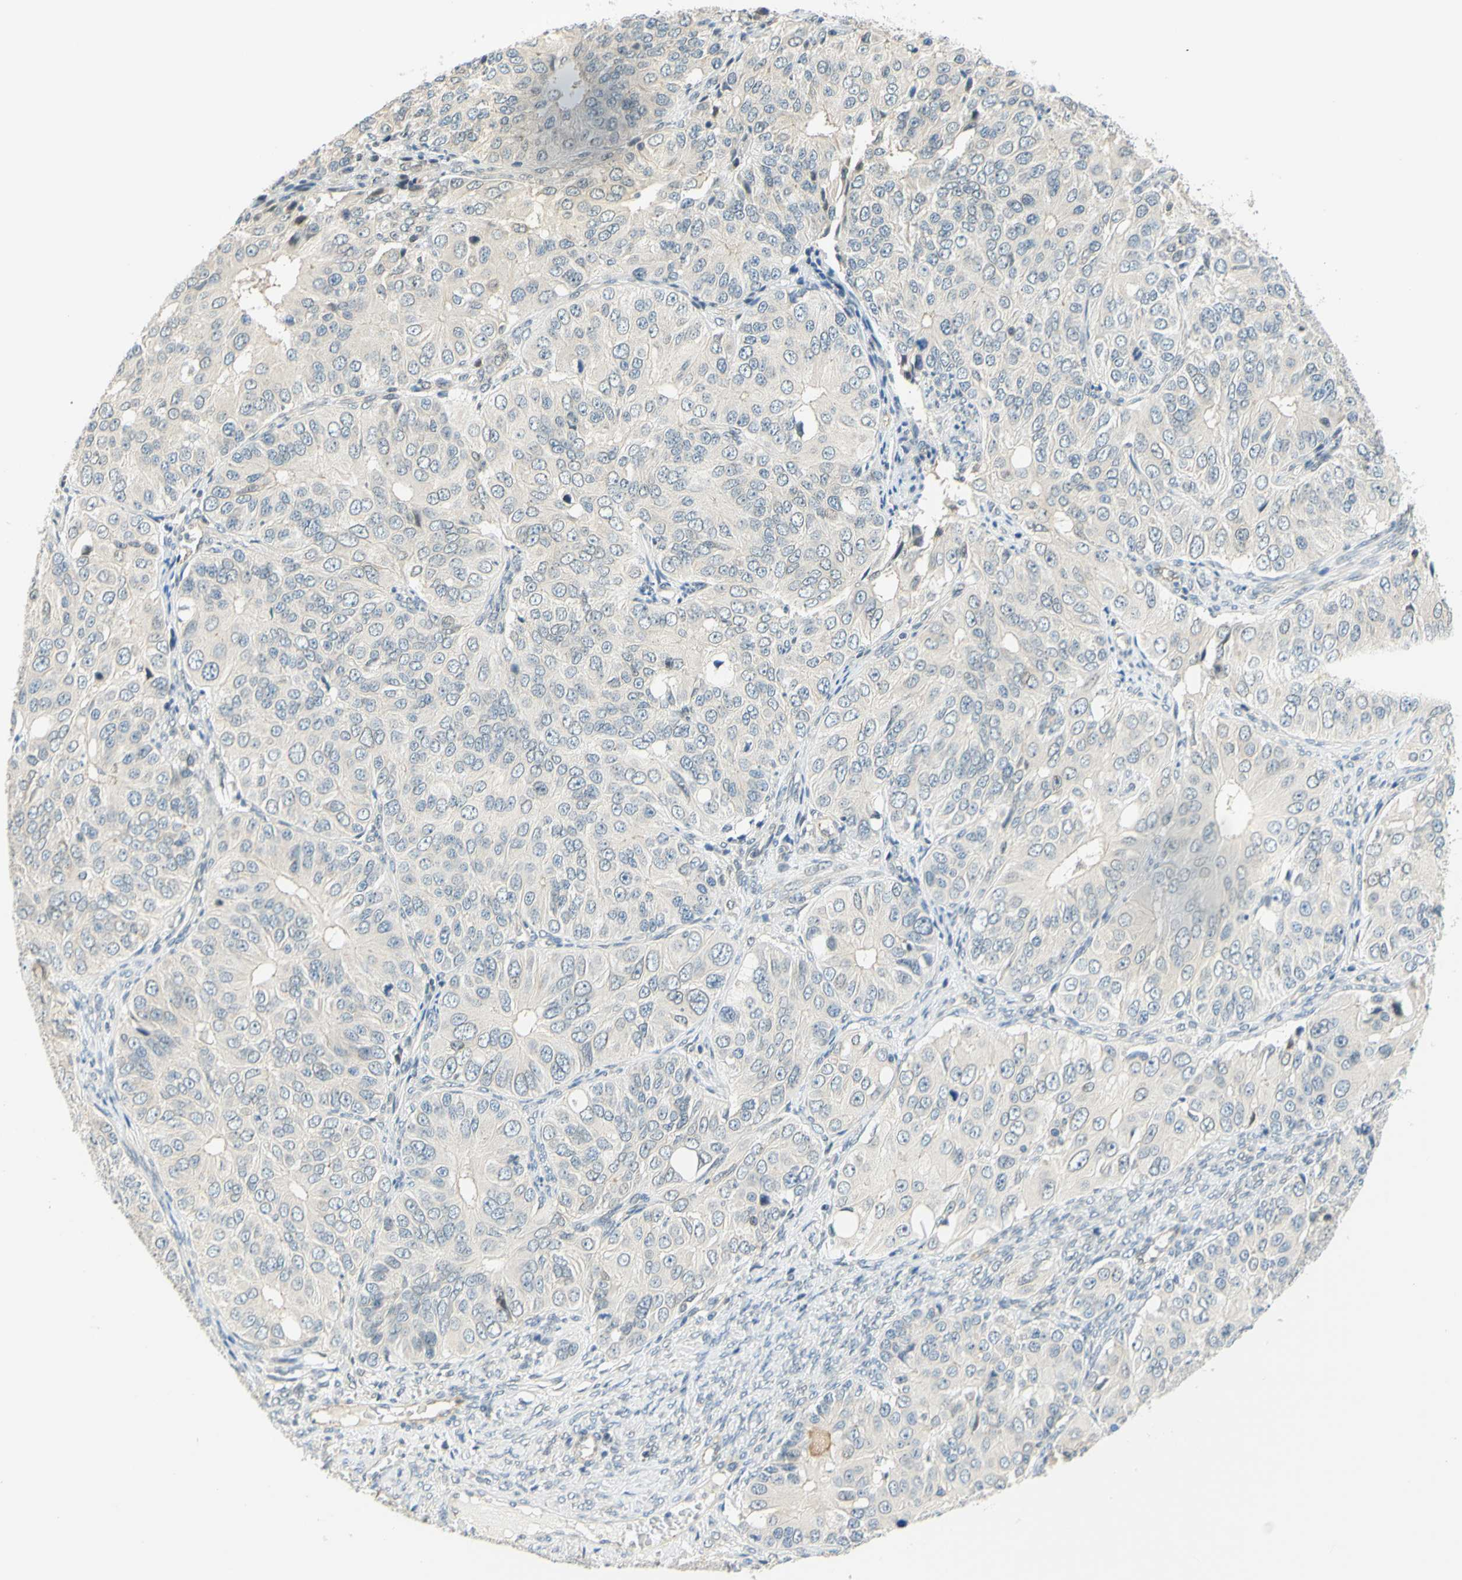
{"staining": {"intensity": "negative", "quantity": "none", "location": "none"}, "tissue": "ovarian cancer", "cell_type": "Tumor cells", "image_type": "cancer", "snomed": [{"axis": "morphology", "description": "Carcinoma, endometroid"}, {"axis": "topography", "description": "Ovary"}], "caption": "The immunohistochemistry (IHC) micrograph has no significant positivity in tumor cells of ovarian cancer tissue. (Immunohistochemistry (ihc), brightfield microscopy, high magnification).", "gene": "C2CD2L", "patient": {"sex": "female", "age": 51}}